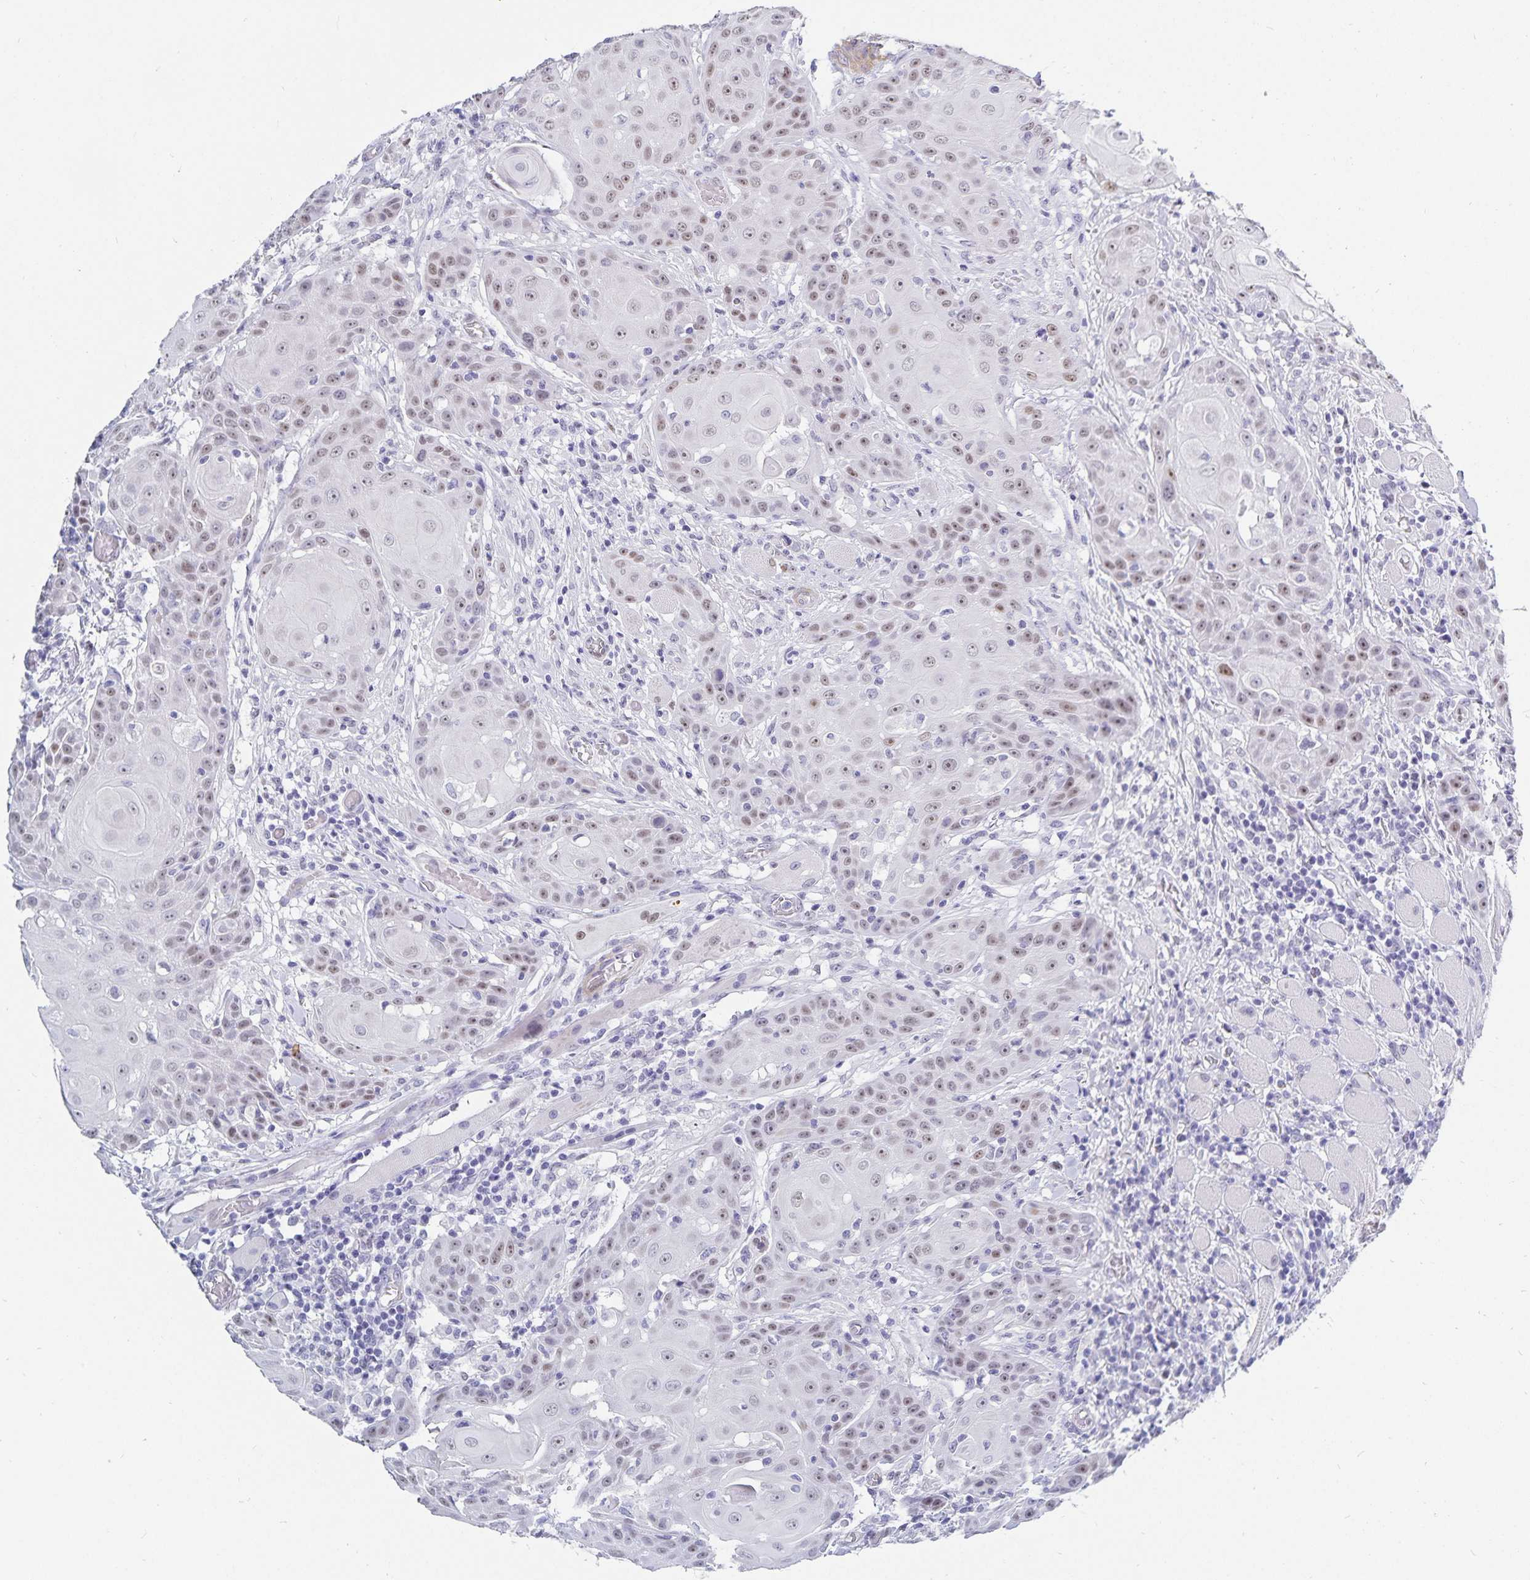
{"staining": {"intensity": "weak", "quantity": "25%-75%", "location": "nuclear"}, "tissue": "head and neck cancer", "cell_type": "Tumor cells", "image_type": "cancer", "snomed": [{"axis": "morphology", "description": "Normal tissue, NOS"}, {"axis": "morphology", "description": "Squamous cell carcinoma, NOS"}, {"axis": "topography", "description": "Oral tissue"}, {"axis": "topography", "description": "Head-Neck"}], "caption": "Brown immunohistochemical staining in human head and neck cancer (squamous cell carcinoma) displays weak nuclear expression in approximately 25%-75% of tumor cells. The protein is shown in brown color, while the nuclei are stained blue.", "gene": "HMGB3", "patient": {"sex": "female", "age": 55}}